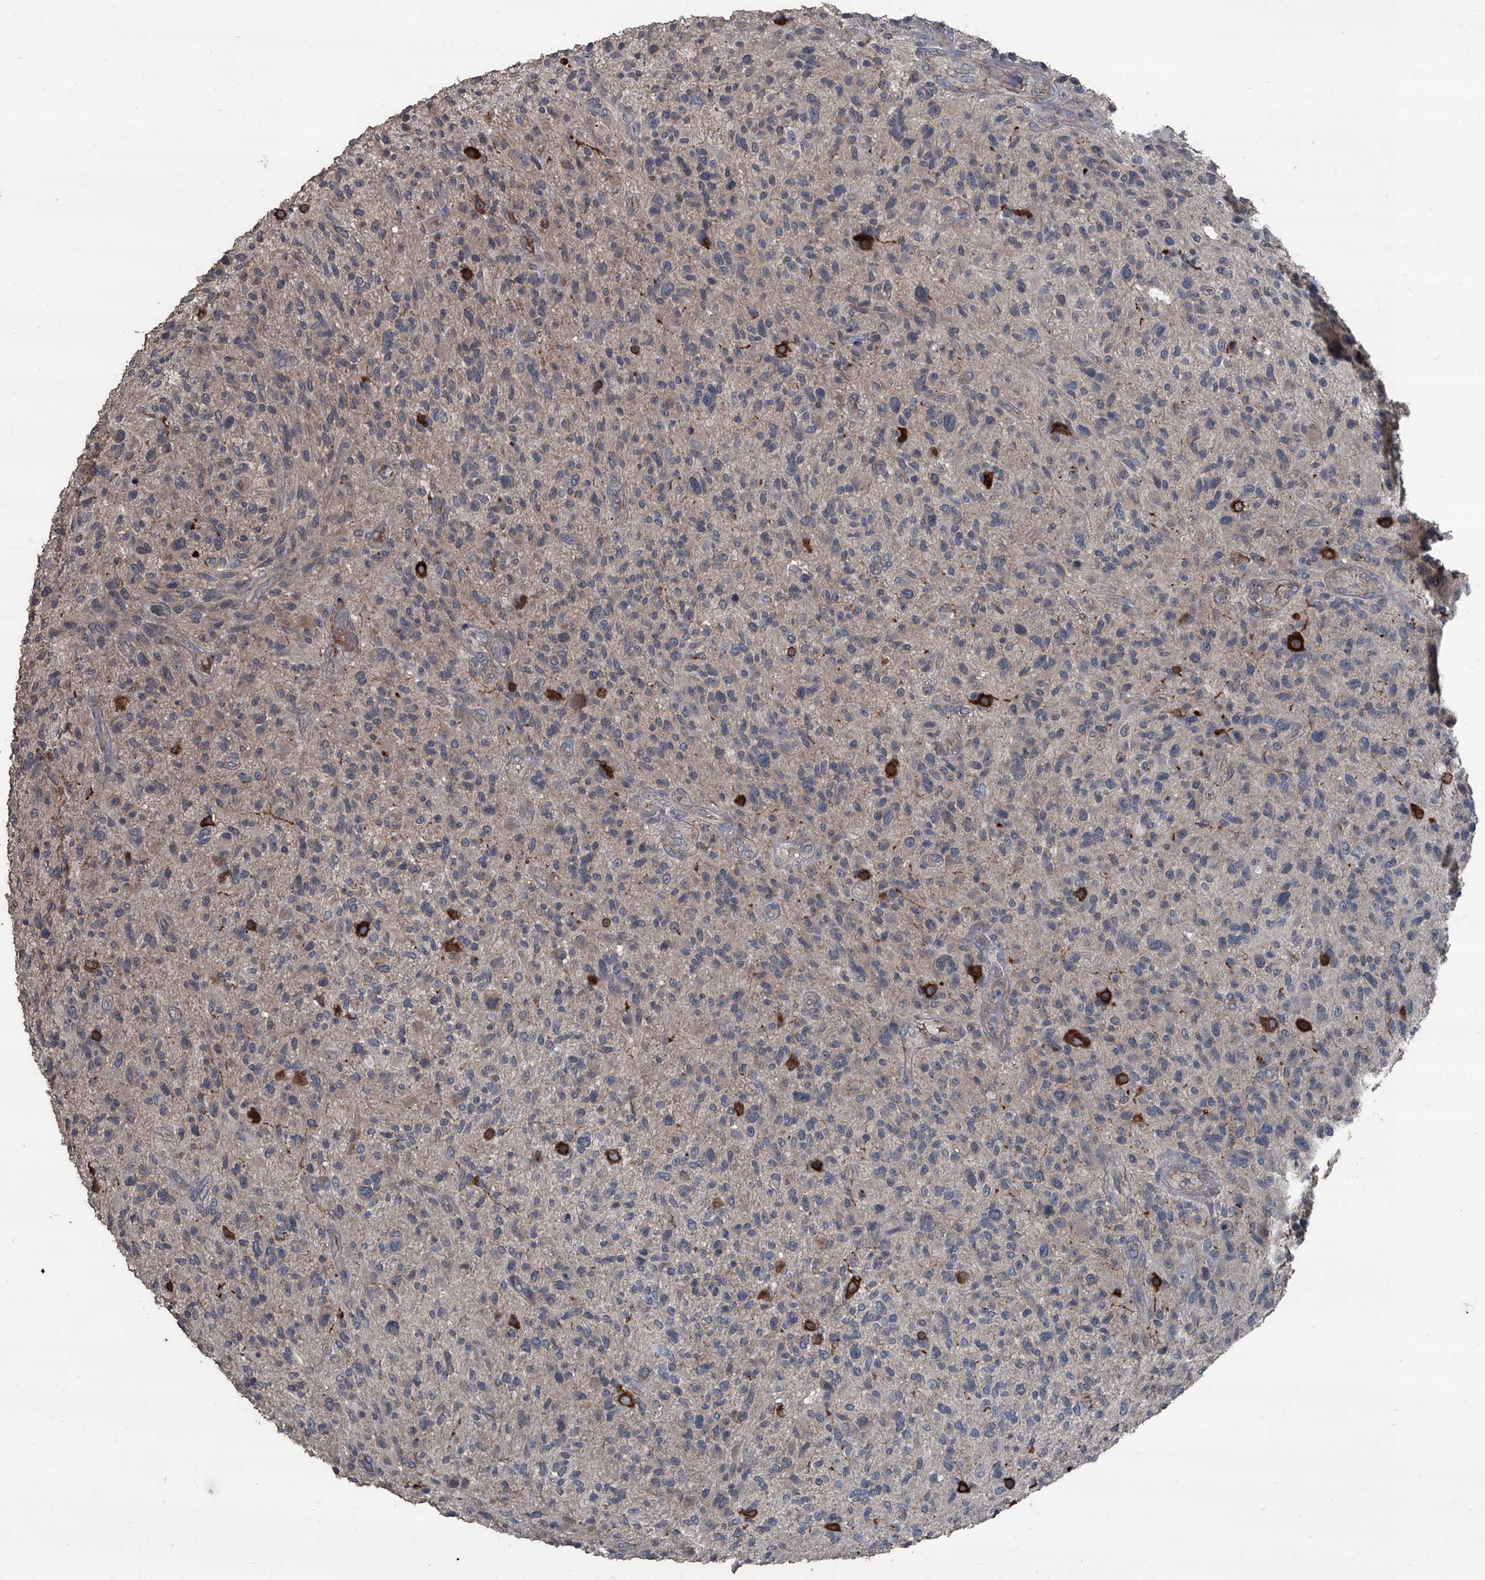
{"staining": {"intensity": "negative", "quantity": "none", "location": "none"}, "tissue": "glioma", "cell_type": "Tumor cells", "image_type": "cancer", "snomed": [{"axis": "morphology", "description": "Glioma, malignant, High grade"}, {"axis": "topography", "description": "Brain"}], "caption": "The immunohistochemistry image has no significant expression in tumor cells of high-grade glioma (malignant) tissue.", "gene": "OARD1", "patient": {"sex": "male", "age": 47}}